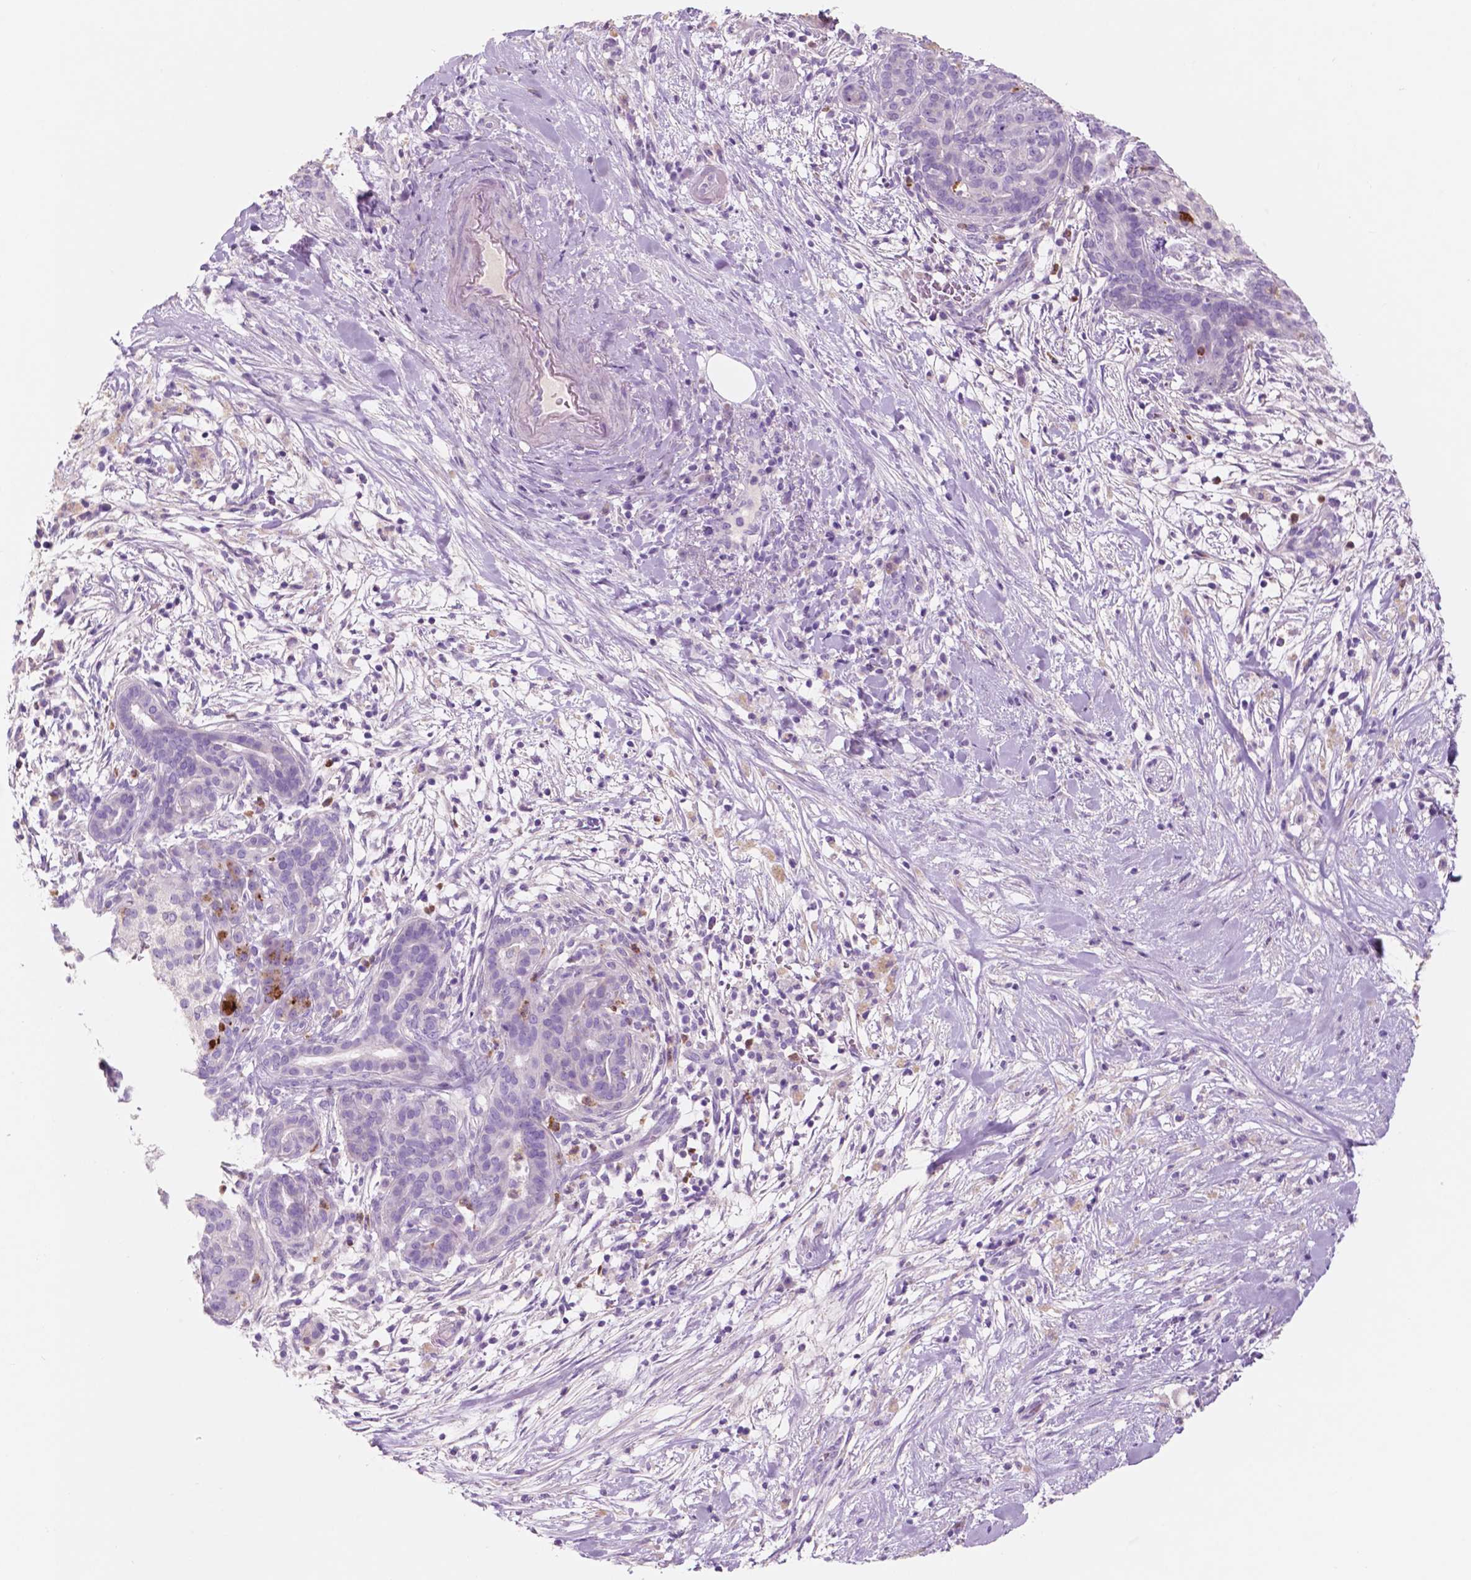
{"staining": {"intensity": "negative", "quantity": "none", "location": "none"}, "tissue": "pancreatic cancer", "cell_type": "Tumor cells", "image_type": "cancer", "snomed": [{"axis": "morphology", "description": "Adenocarcinoma, NOS"}, {"axis": "topography", "description": "Pancreas"}], "caption": "An image of adenocarcinoma (pancreatic) stained for a protein demonstrates no brown staining in tumor cells.", "gene": "CUZD1", "patient": {"sex": "male", "age": 44}}